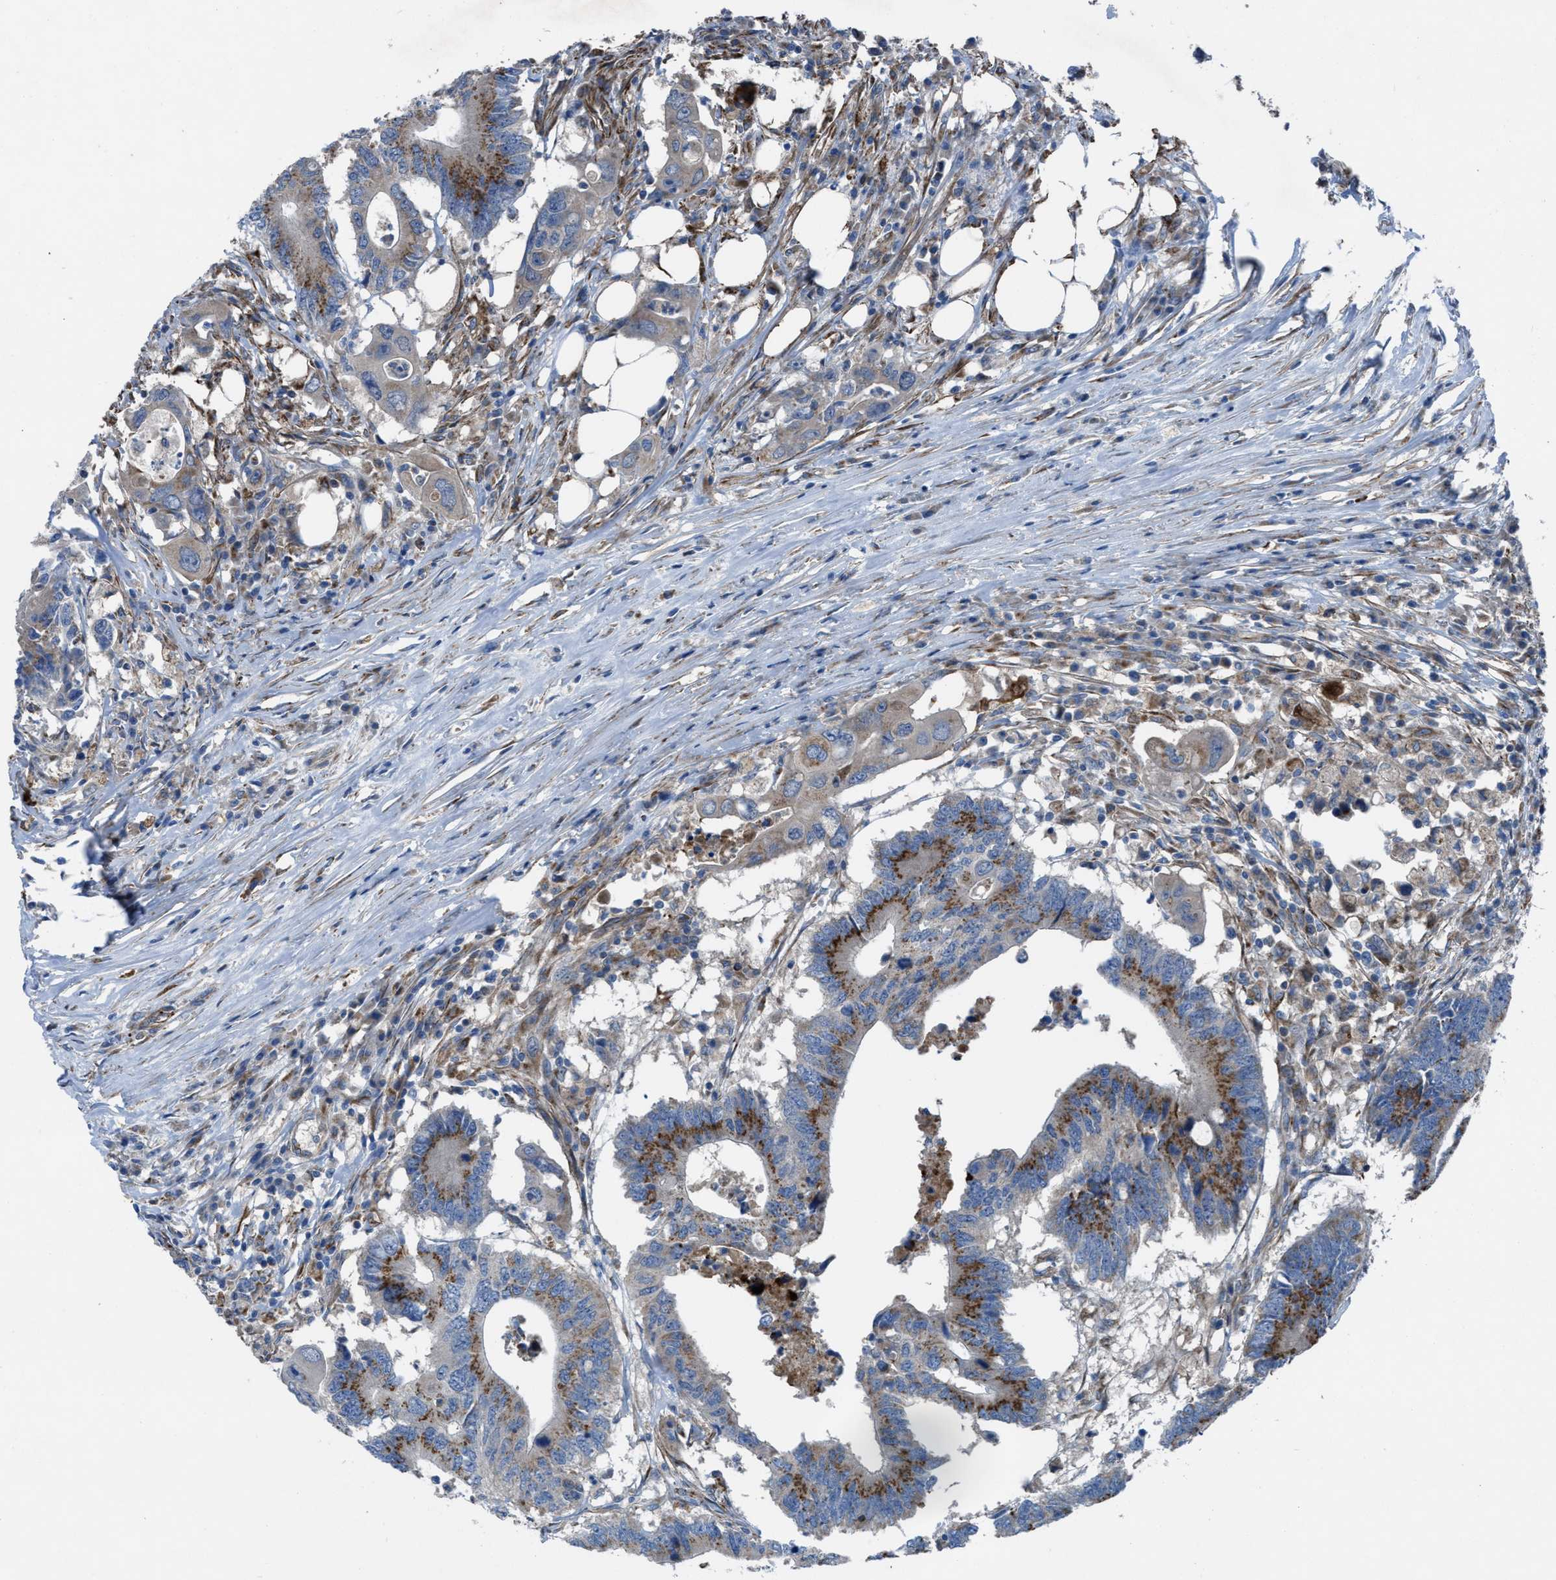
{"staining": {"intensity": "moderate", "quantity": "<25%", "location": "cytoplasmic/membranous"}, "tissue": "colorectal cancer", "cell_type": "Tumor cells", "image_type": "cancer", "snomed": [{"axis": "morphology", "description": "Adenocarcinoma, NOS"}, {"axis": "topography", "description": "Colon"}], "caption": "Immunohistochemical staining of human adenocarcinoma (colorectal) shows moderate cytoplasmic/membranous protein expression in approximately <25% of tumor cells. Ihc stains the protein in brown and the nuclei are stained blue.", "gene": "SLC6A9", "patient": {"sex": "male", "age": 71}}